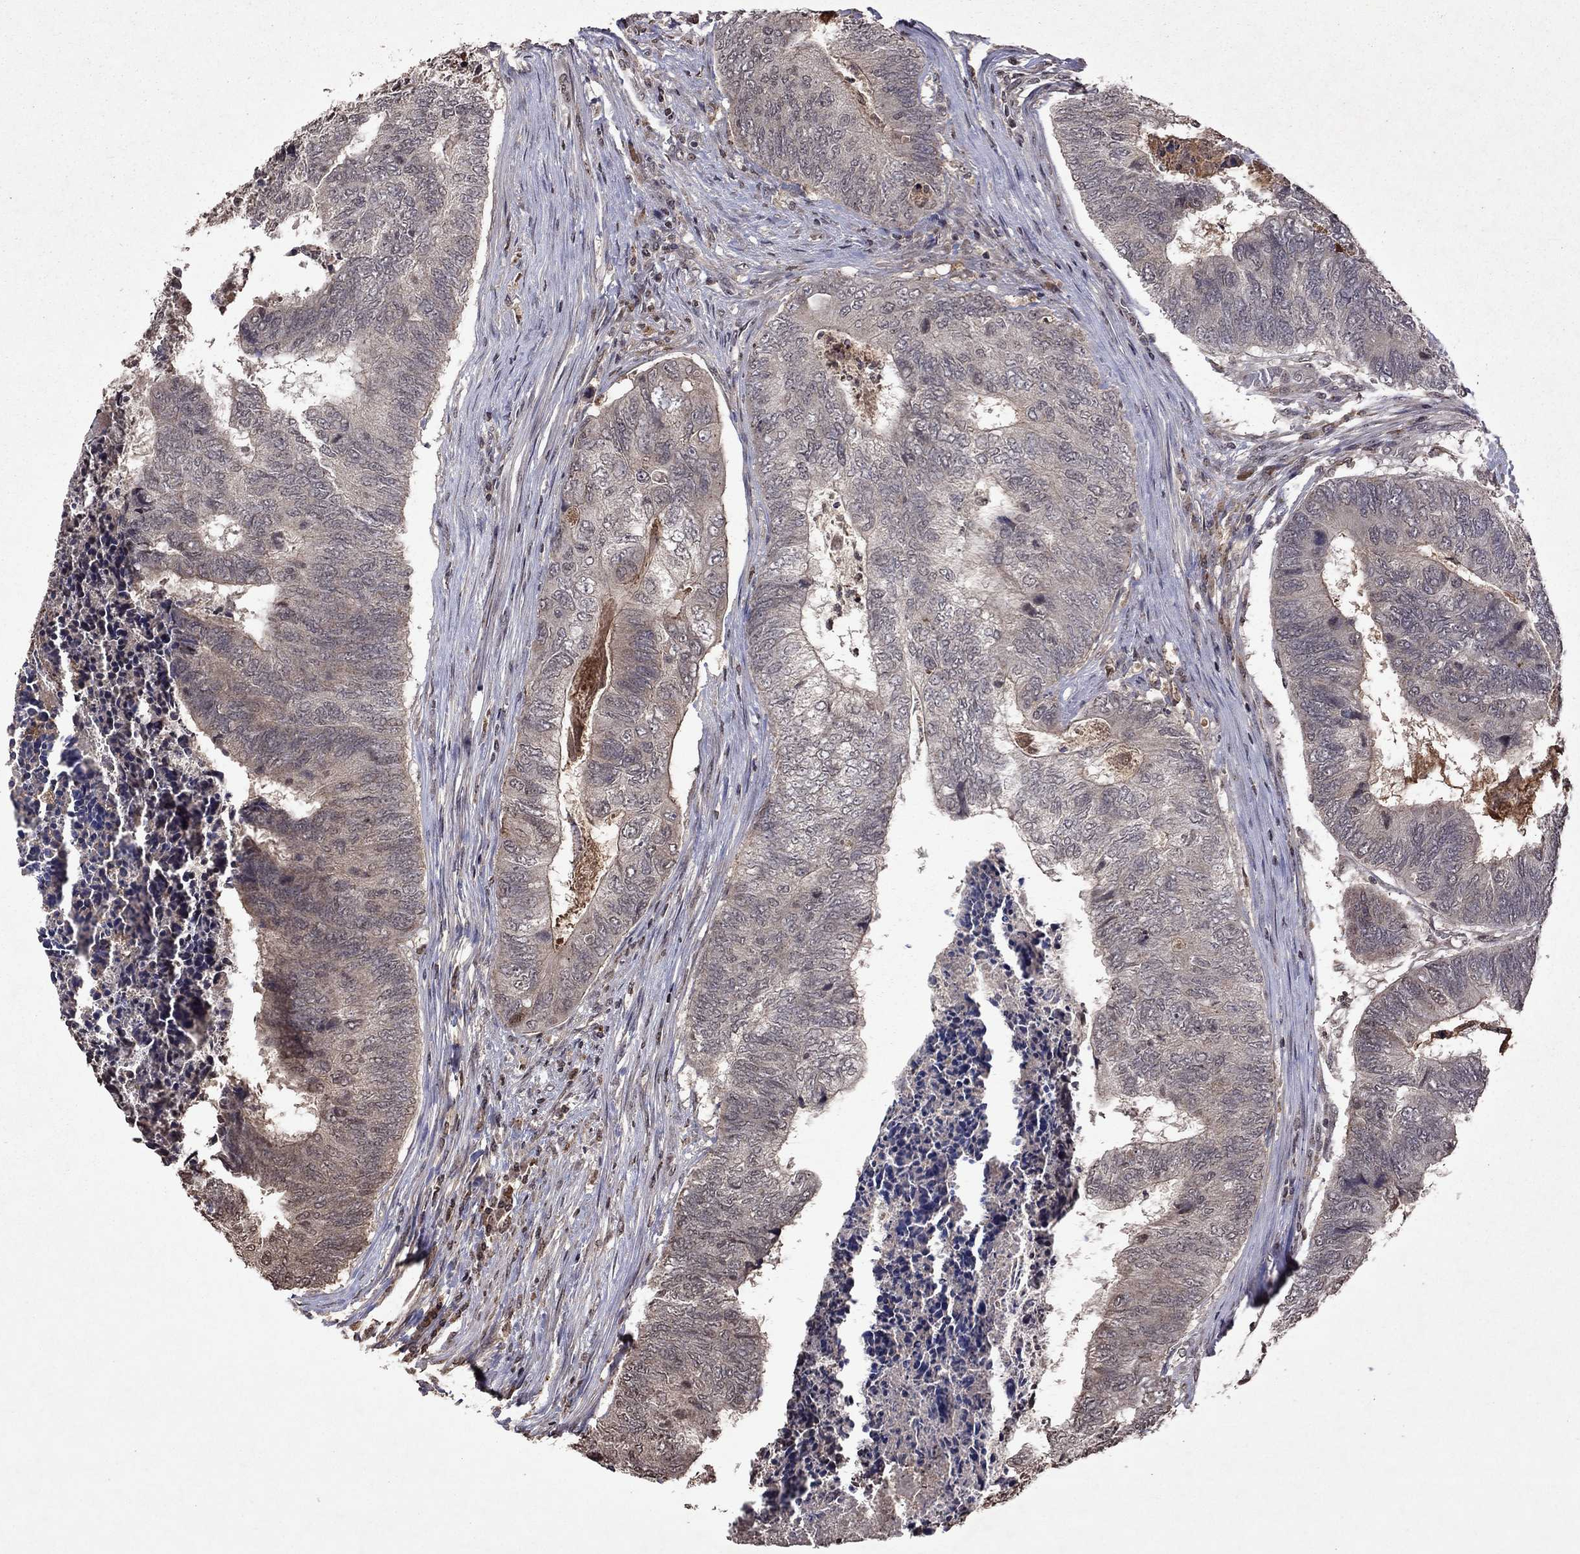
{"staining": {"intensity": "negative", "quantity": "none", "location": "none"}, "tissue": "colorectal cancer", "cell_type": "Tumor cells", "image_type": "cancer", "snomed": [{"axis": "morphology", "description": "Adenocarcinoma, NOS"}, {"axis": "topography", "description": "Colon"}], "caption": "DAB (3,3'-diaminobenzidine) immunohistochemical staining of adenocarcinoma (colorectal) exhibits no significant staining in tumor cells.", "gene": "NLGN1", "patient": {"sex": "female", "age": 67}}